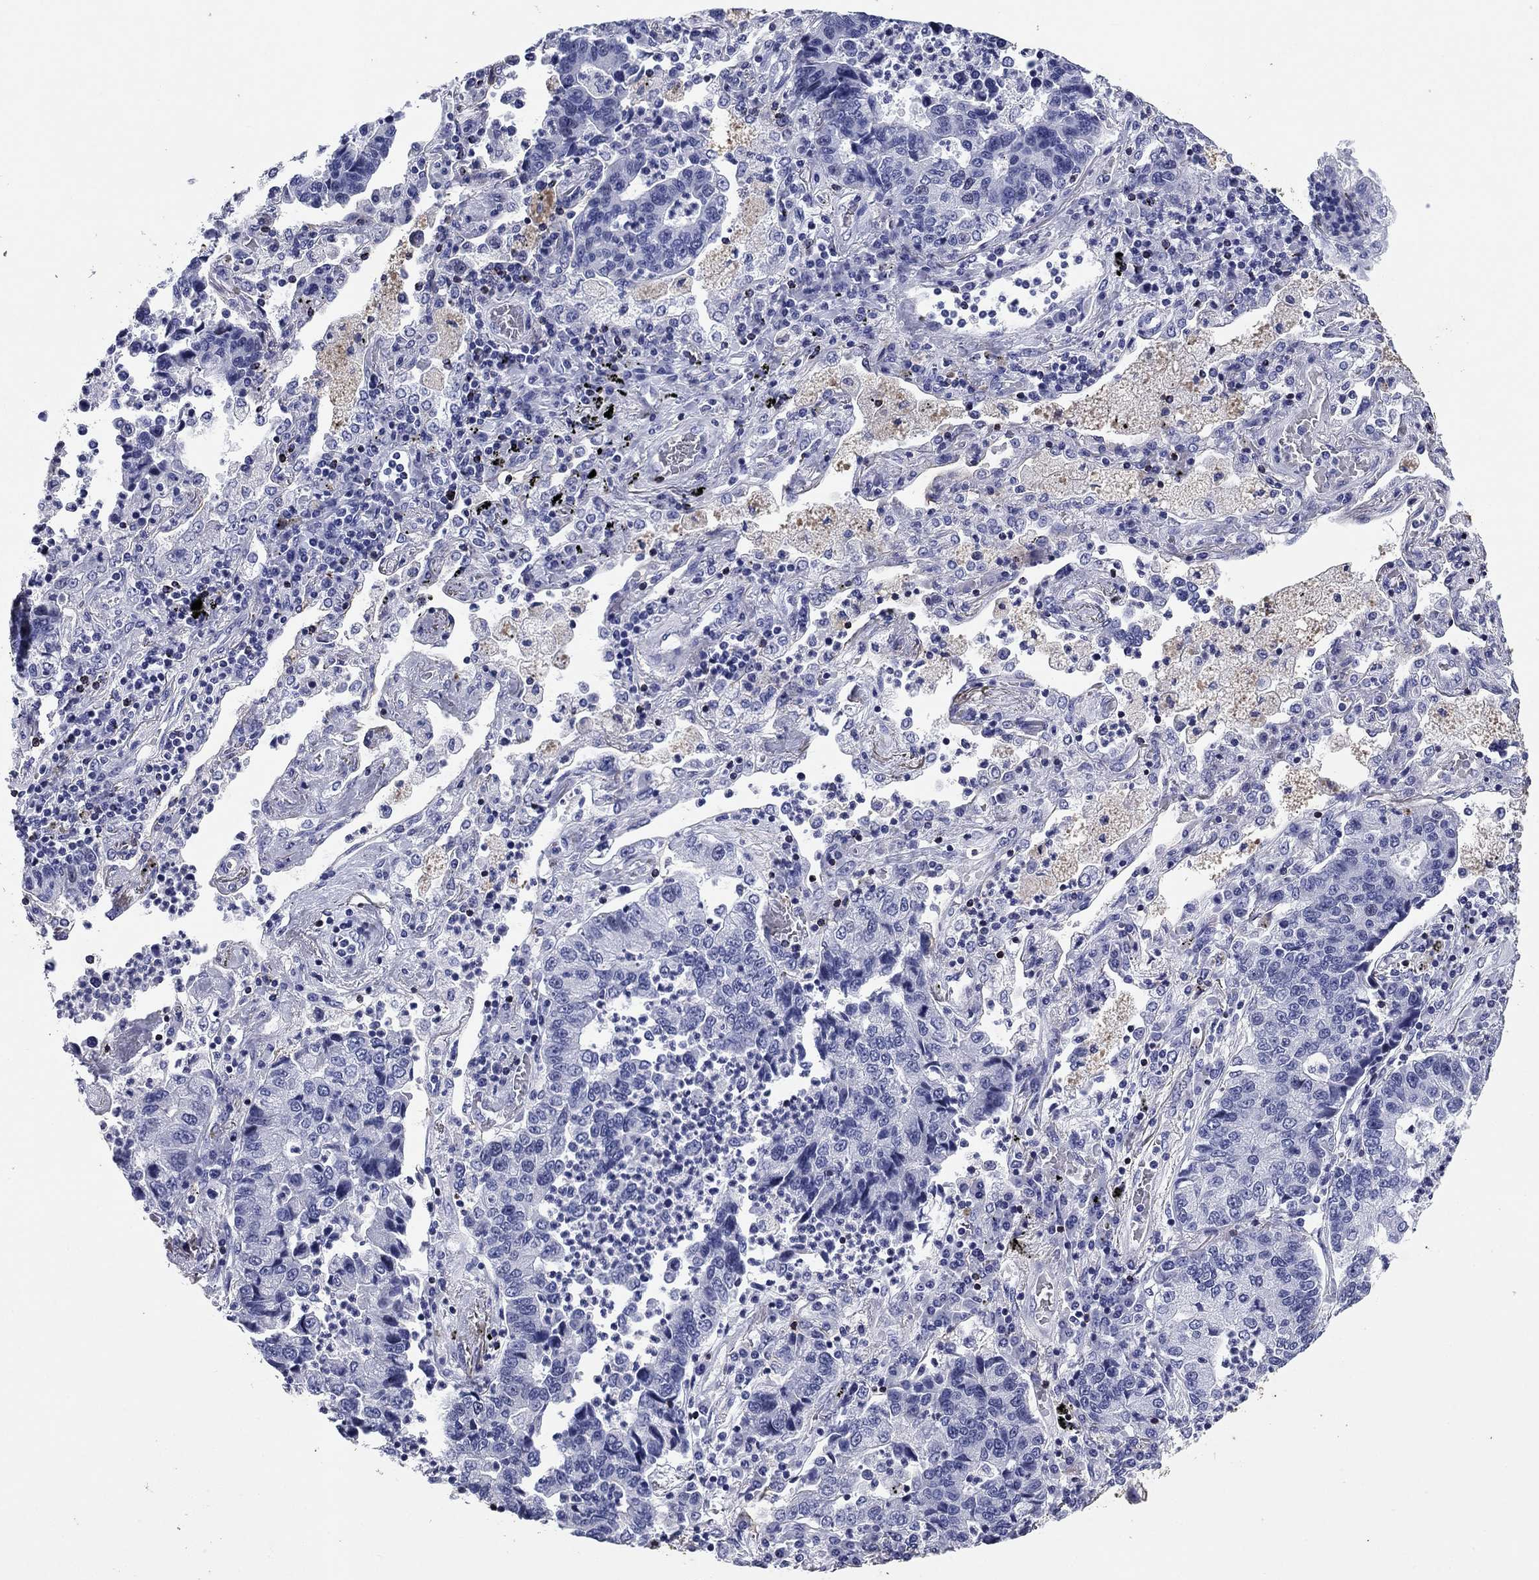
{"staining": {"intensity": "negative", "quantity": "none", "location": "none"}, "tissue": "lung cancer", "cell_type": "Tumor cells", "image_type": "cancer", "snomed": [{"axis": "morphology", "description": "Adenocarcinoma, NOS"}, {"axis": "topography", "description": "Lung"}], "caption": "This is an IHC micrograph of human lung cancer. There is no positivity in tumor cells.", "gene": "GZMK", "patient": {"sex": "female", "age": 57}}